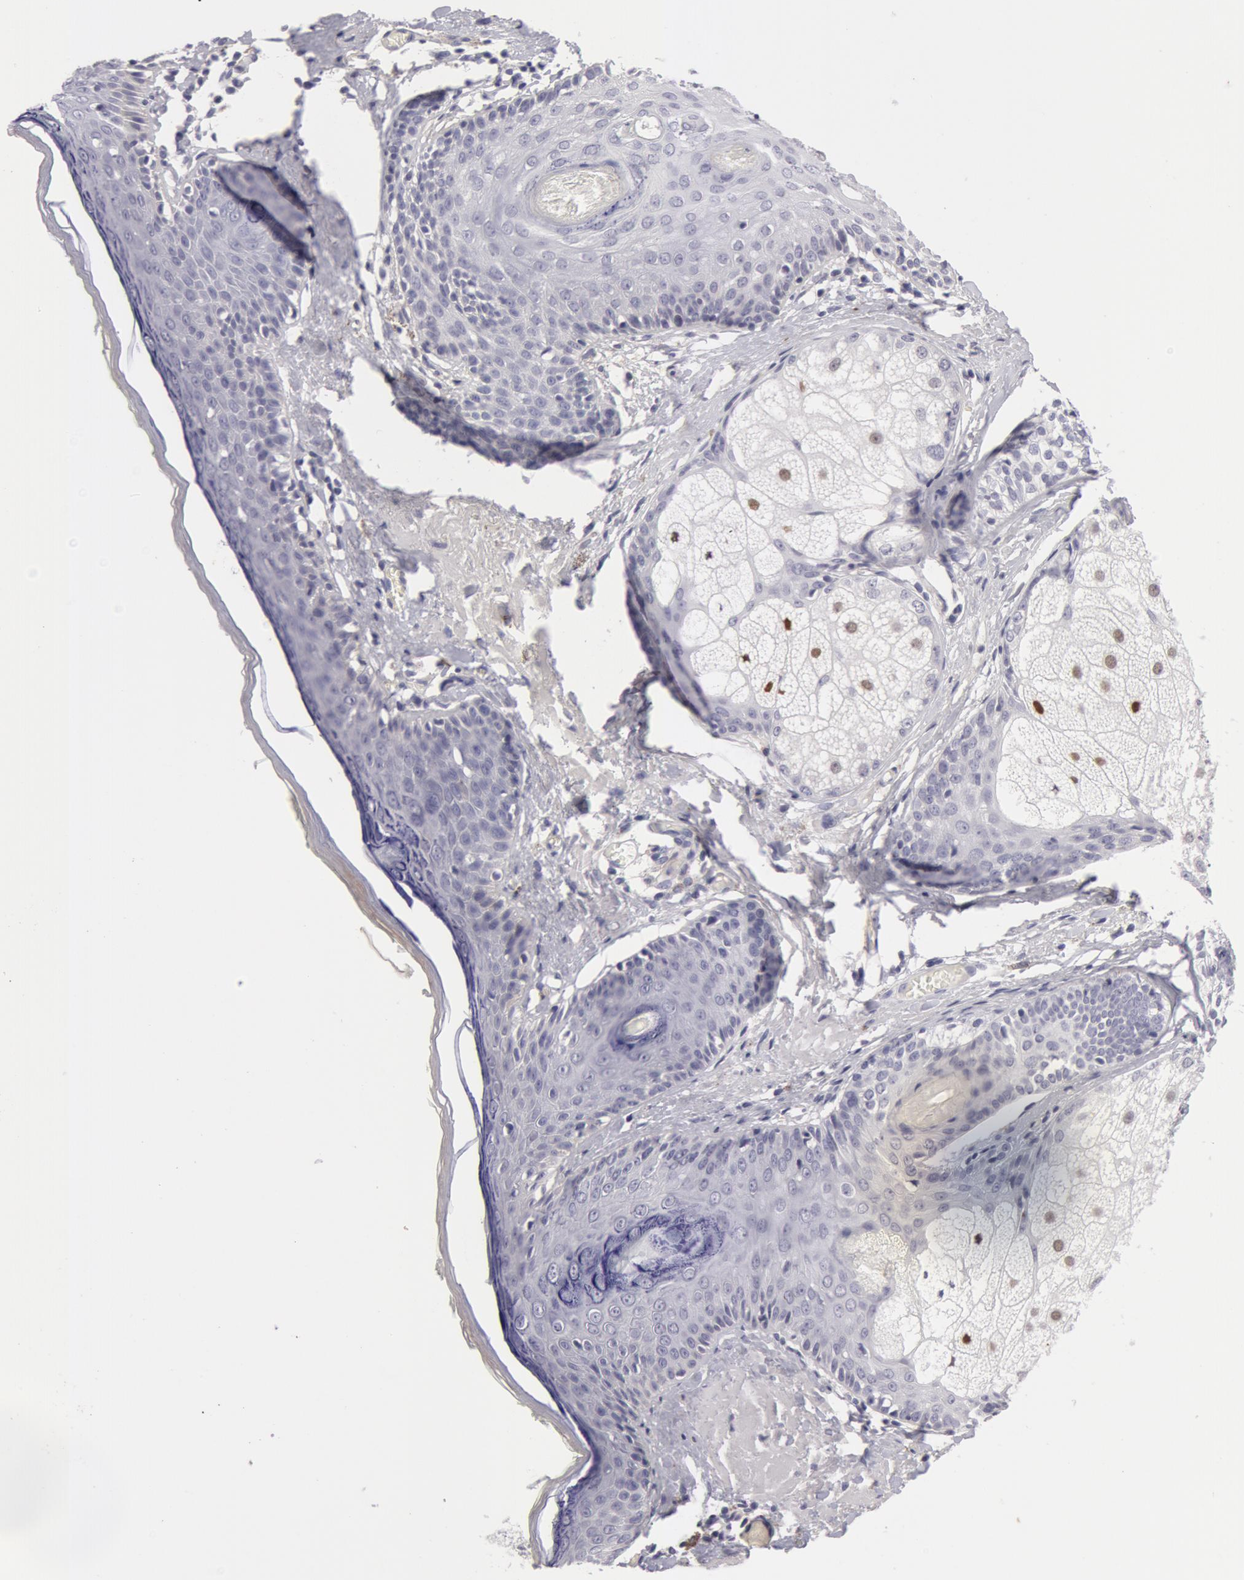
{"staining": {"intensity": "negative", "quantity": "none", "location": "none"}, "tissue": "skin cancer", "cell_type": "Tumor cells", "image_type": "cancer", "snomed": [{"axis": "morphology", "description": "Basal cell carcinoma"}, {"axis": "topography", "description": "Skin"}], "caption": "The photomicrograph reveals no staining of tumor cells in skin basal cell carcinoma.", "gene": "NLGN4X", "patient": {"sex": "male", "age": 63}}